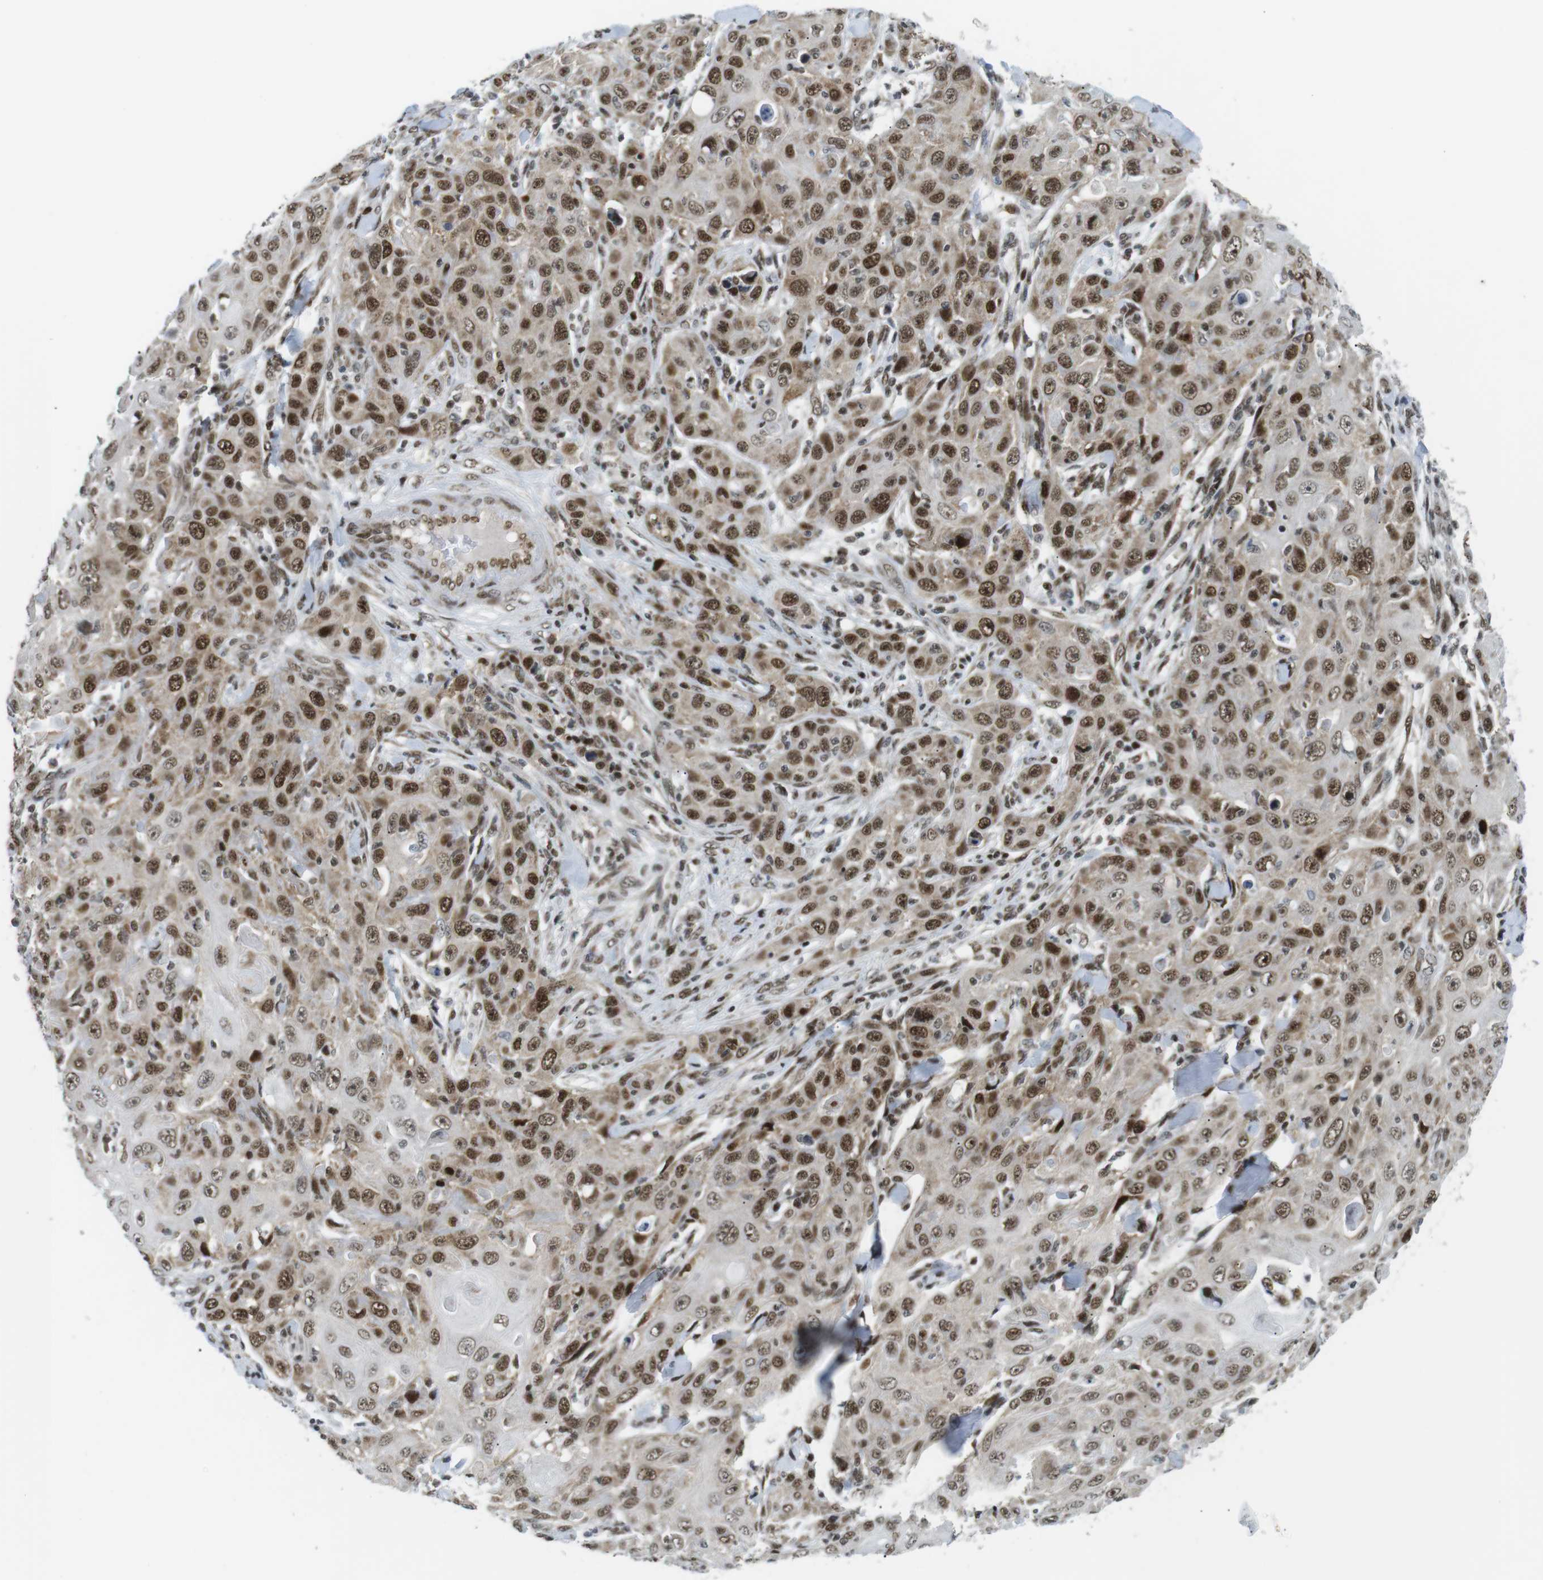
{"staining": {"intensity": "moderate", "quantity": ">75%", "location": "cytoplasmic/membranous,nuclear"}, "tissue": "skin cancer", "cell_type": "Tumor cells", "image_type": "cancer", "snomed": [{"axis": "morphology", "description": "Squamous cell carcinoma, NOS"}, {"axis": "topography", "description": "Skin"}], "caption": "DAB immunohistochemical staining of skin cancer (squamous cell carcinoma) shows moderate cytoplasmic/membranous and nuclear protein positivity in about >75% of tumor cells. (IHC, brightfield microscopy, high magnification).", "gene": "CDC27", "patient": {"sex": "female", "age": 88}}